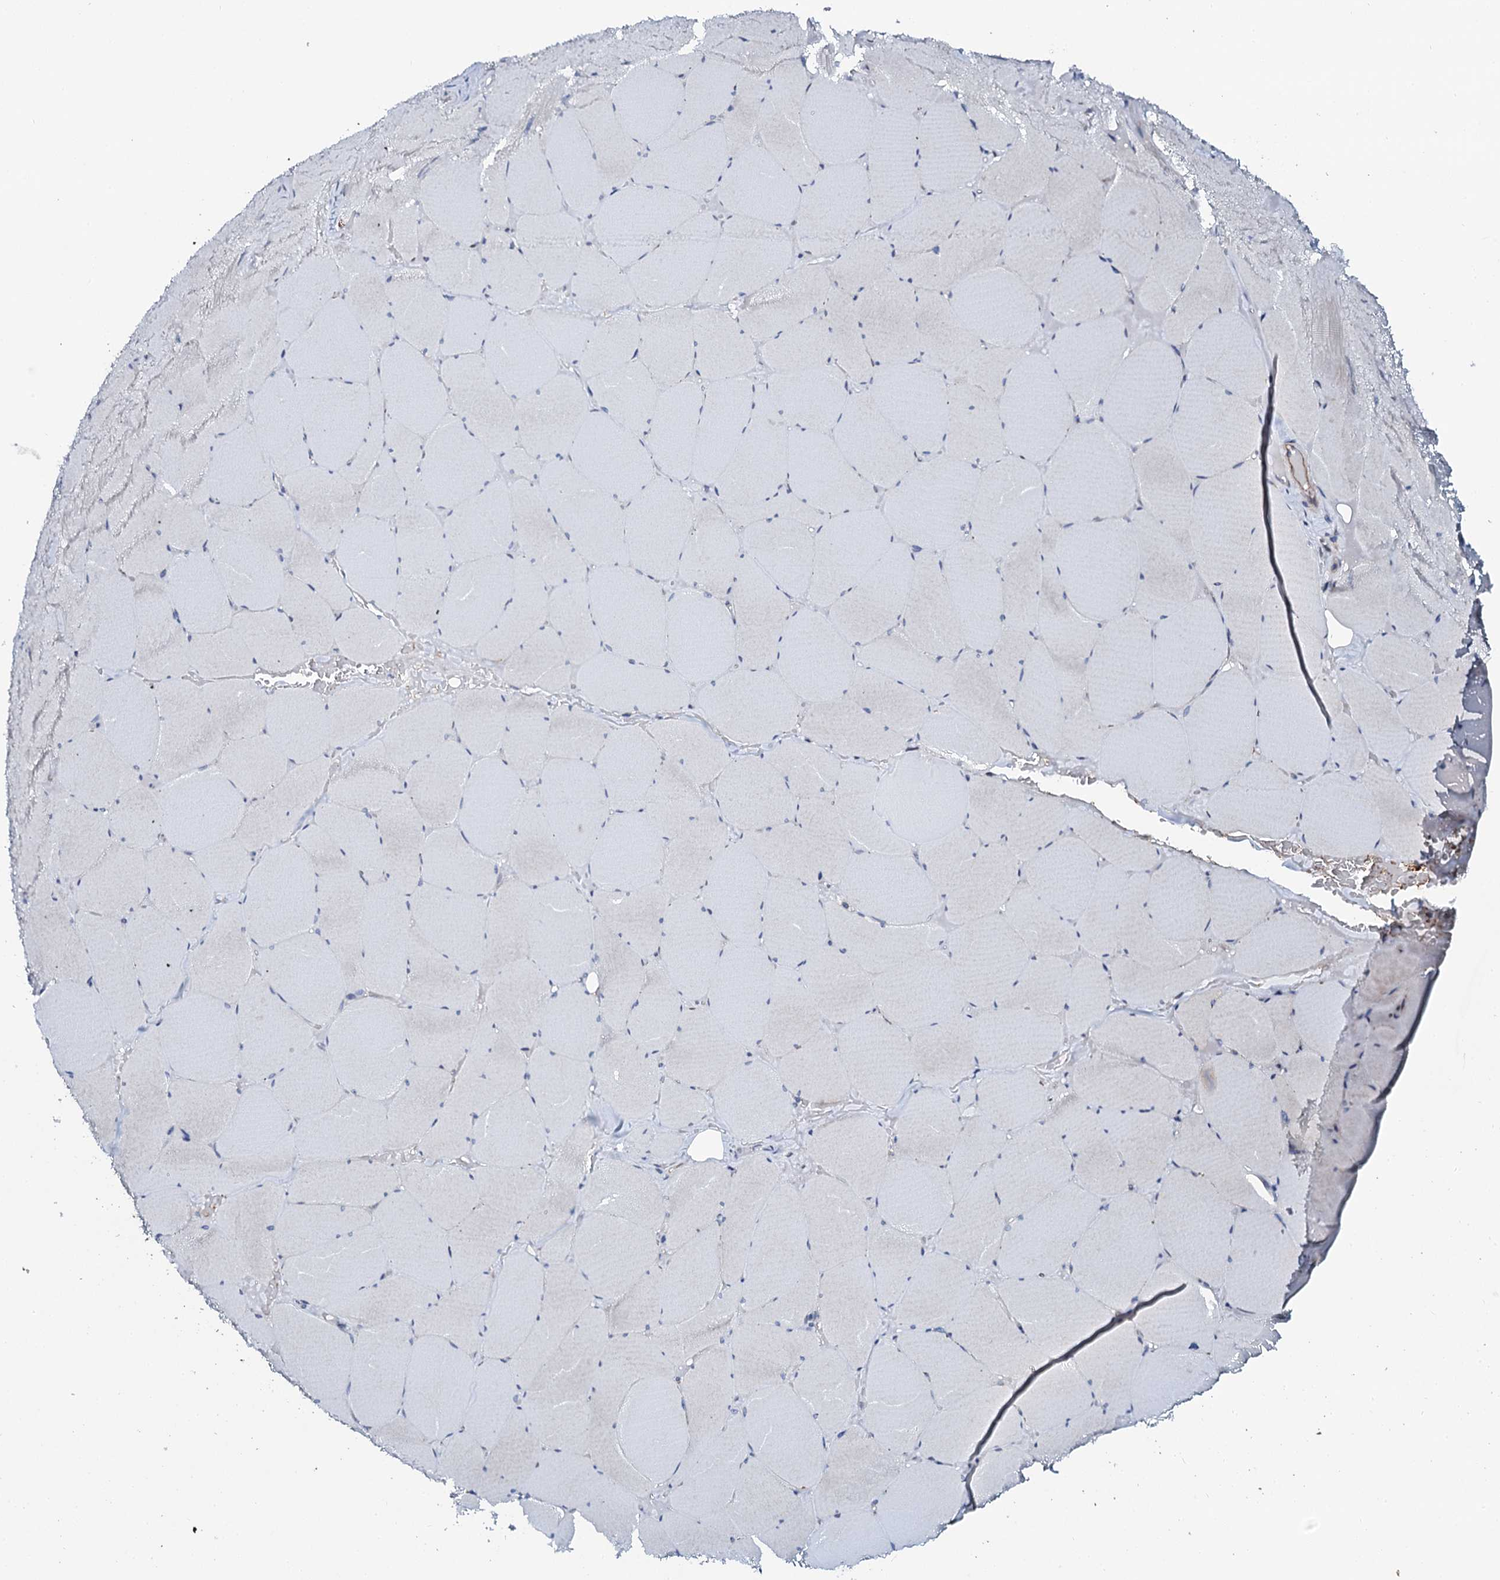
{"staining": {"intensity": "negative", "quantity": "none", "location": "none"}, "tissue": "skeletal muscle", "cell_type": "Myocytes", "image_type": "normal", "snomed": [{"axis": "morphology", "description": "Normal tissue, NOS"}, {"axis": "topography", "description": "Skeletal muscle"}, {"axis": "topography", "description": "Head-Neck"}], "caption": "IHC photomicrograph of unremarkable skeletal muscle: skeletal muscle stained with DAB demonstrates no significant protein positivity in myocytes.", "gene": "C10orf88", "patient": {"sex": "male", "age": 66}}